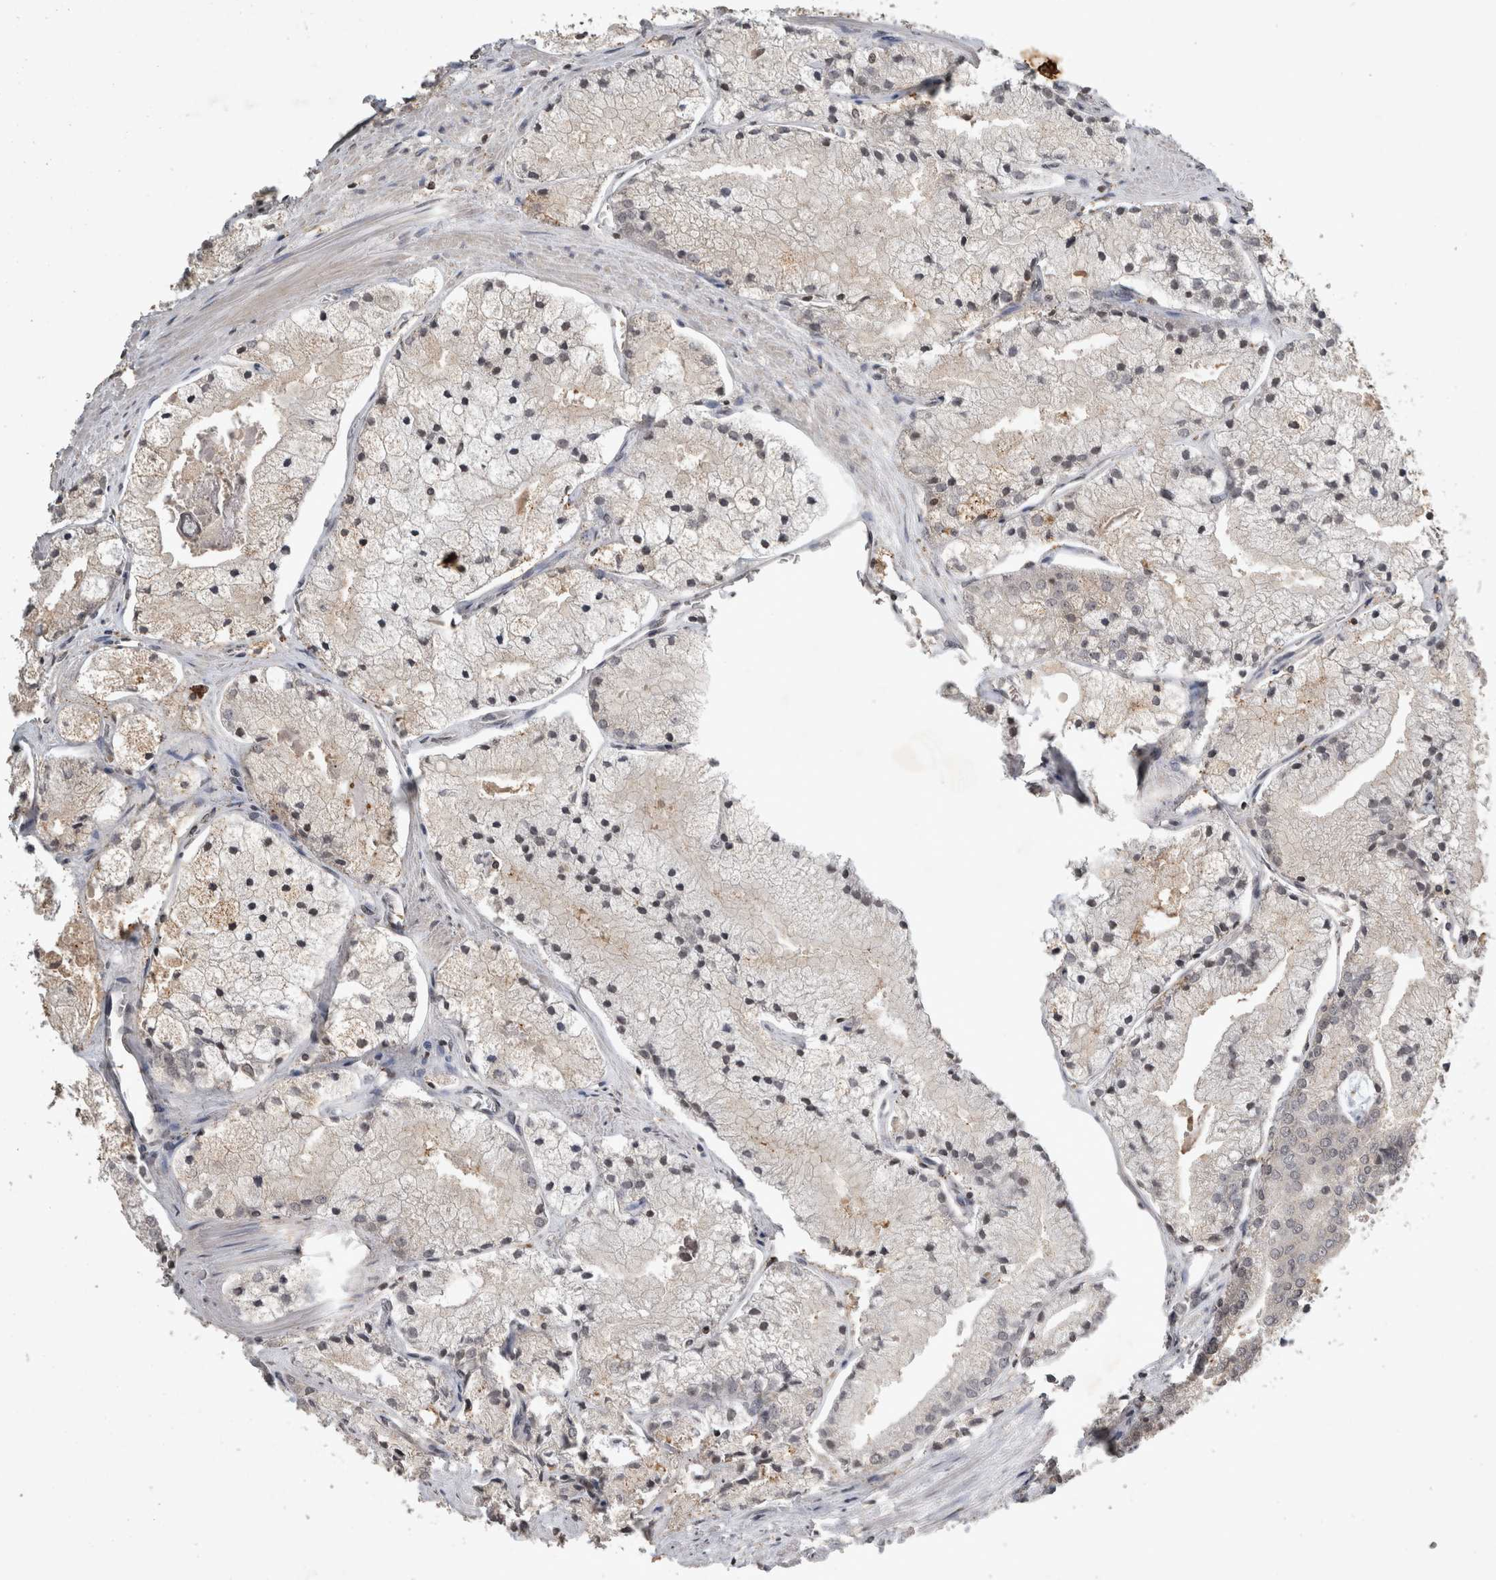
{"staining": {"intensity": "negative", "quantity": "none", "location": "none"}, "tissue": "prostate cancer", "cell_type": "Tumor cells", "image_type": "cancer", "snomed": [{"axis": "morphology", "description": "Adenocarcinoma, High grade"}, {"axis": "topography", "description": "Prostate"}], "caption": "Immunohistochemistry (IHC) of prostate adenocarcinoma (high-grade) displays no positivity in tumor cells. (DAB immunohistochemistry (IHC) visualized using brightfield microscopy, high magnification).", "gene": "HRK", "patient": {"sex": "male", "age": 50}}